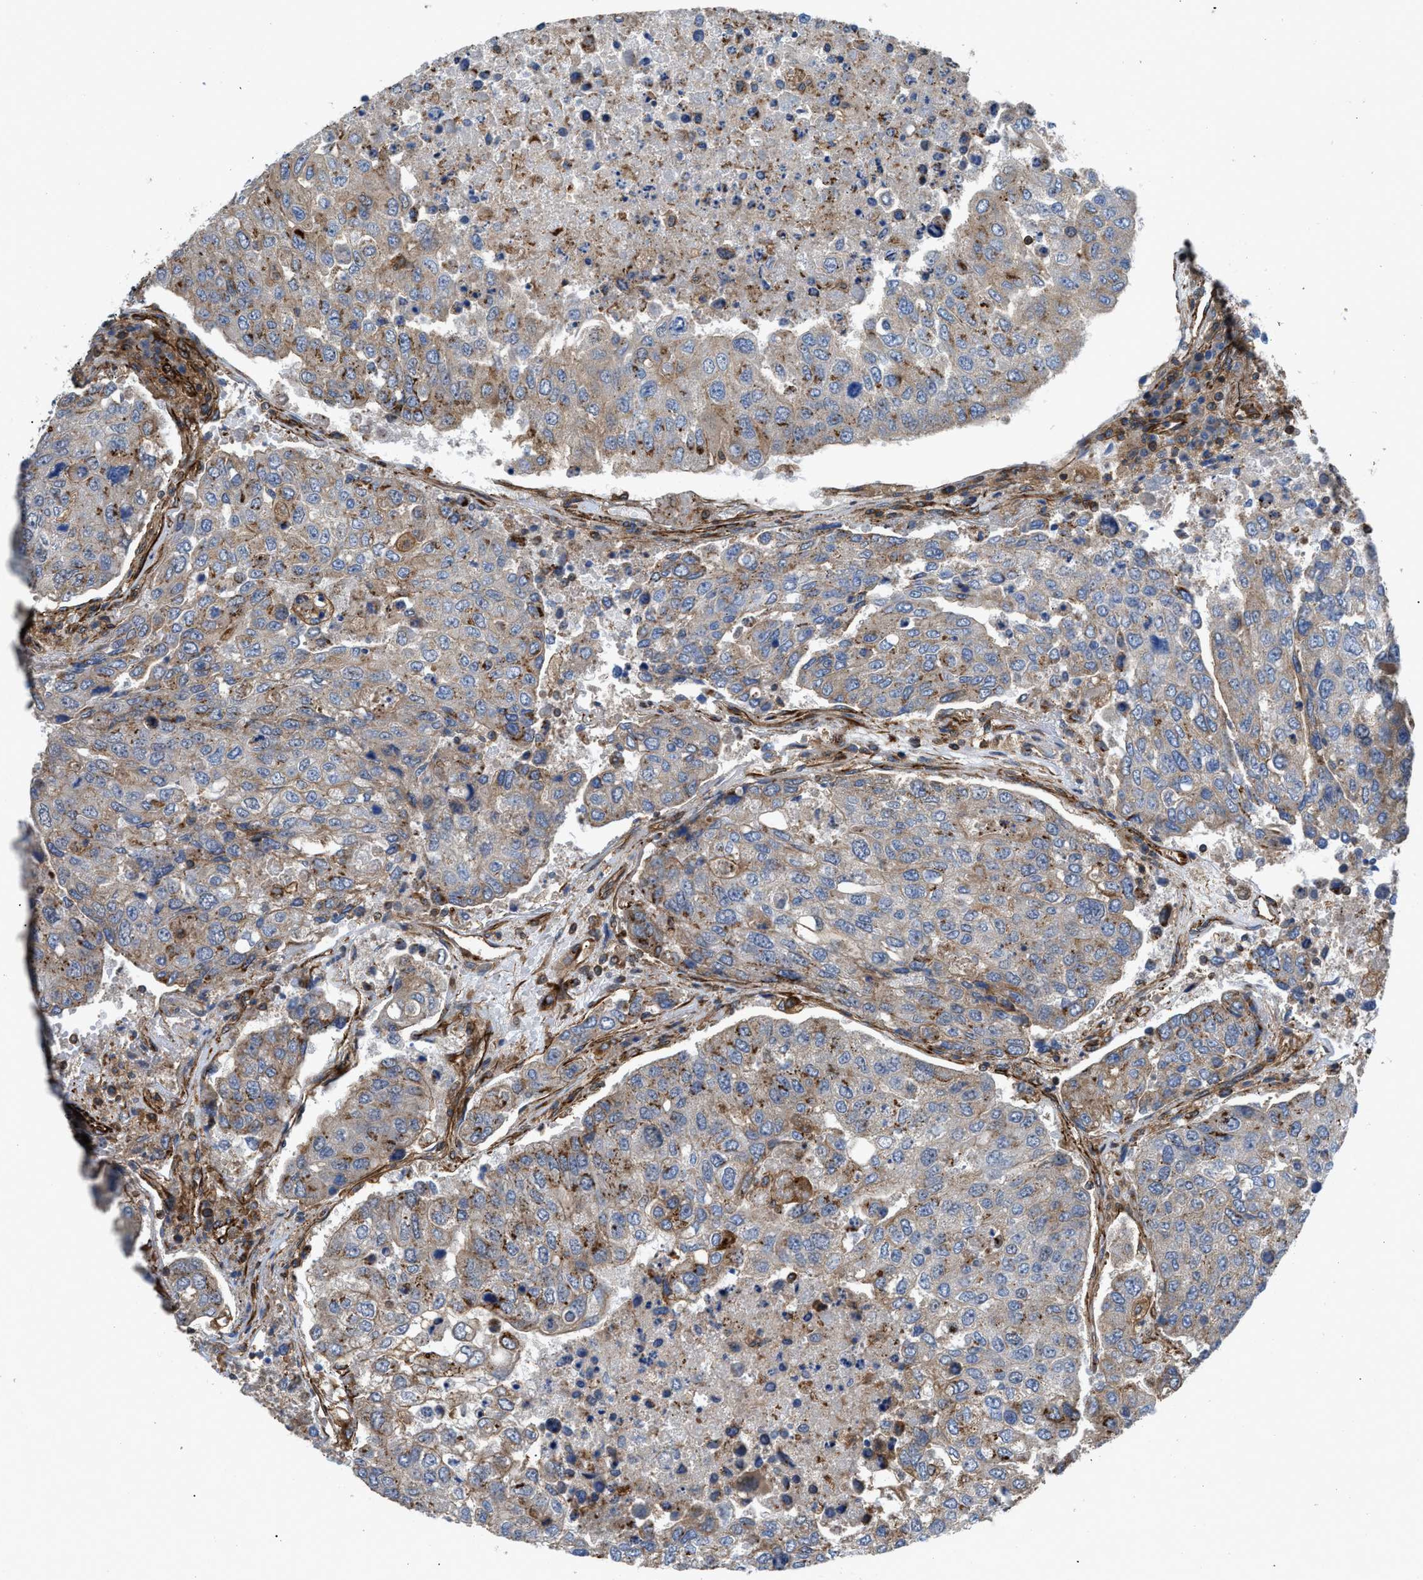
{"staining": {"intensity": "moderate", "quantity": "25%-75%", "location": "cytoplasmic/membranous"}, "tissue": "urothelial cancer", "cell_type": "Tumor cells", "image_type": "cancer", "snomed": [{"axis": "morphology", "description": "Urothelial carcinoma, High grade"}, {"axis": "topography", "description": "Lymph node"}, {"axis": "topography", "description": "Urinary bladder"}], "caption": "Tumor cells exhibit medium levels of moderate cytoplasmic/membranous staining in approximately 25%-75% of cells in high-grade urothelial carcinoma. (DAB = brown stain, brightfield microscopy at high magnification).", "gene": "PTPRE", "patient": {"sex": "male", "age": 51}}